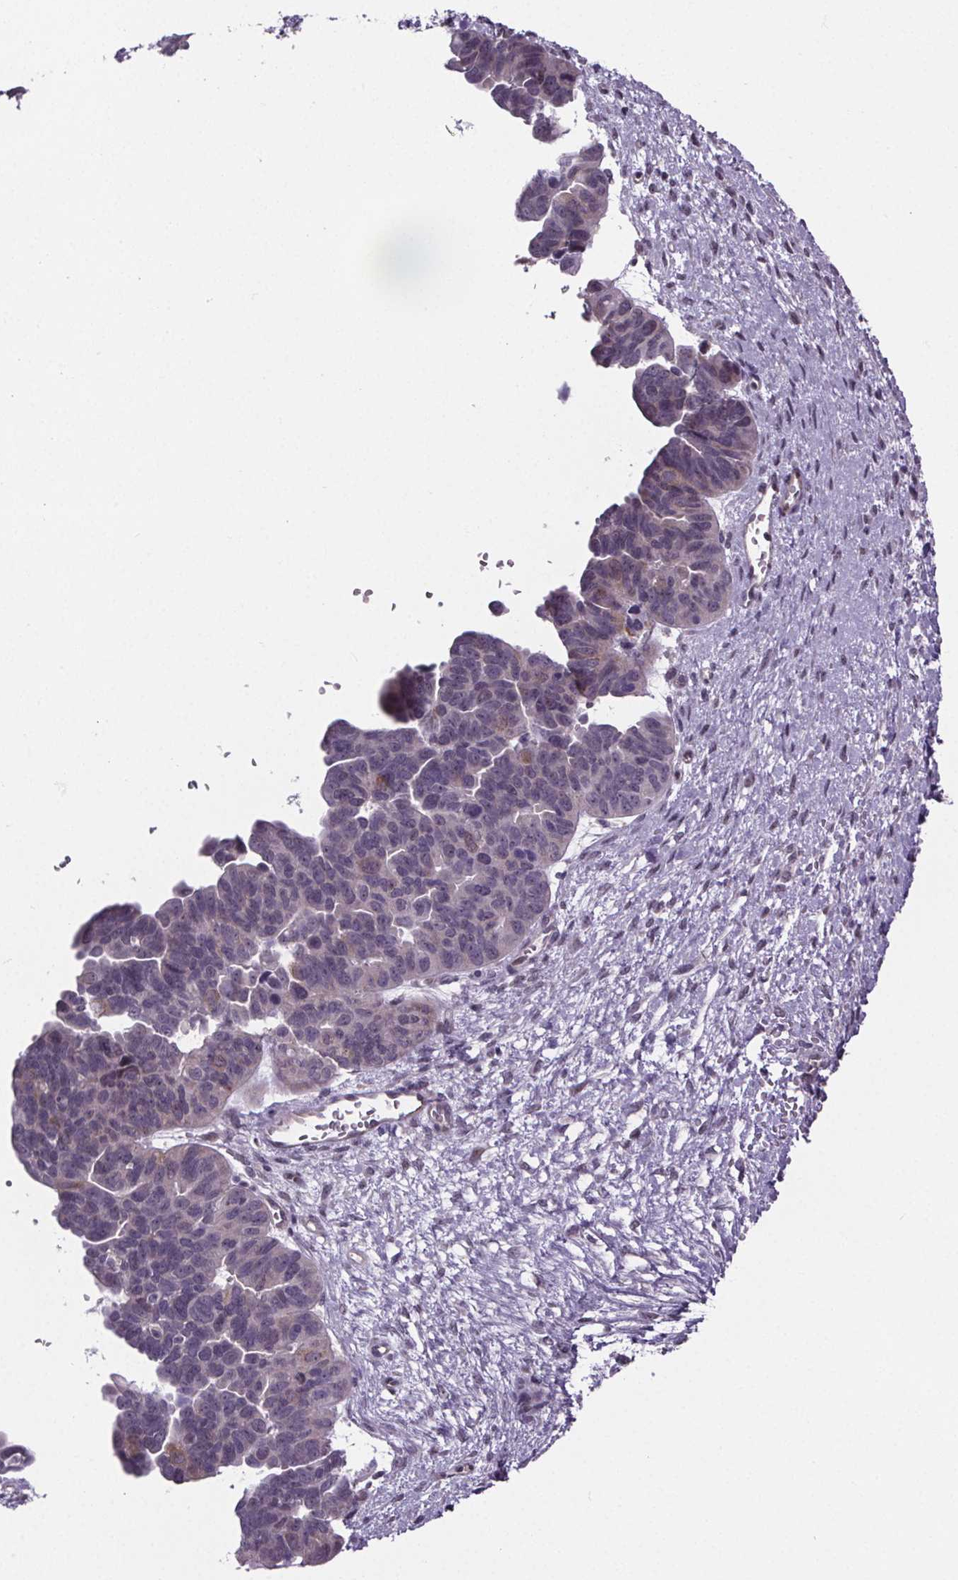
{"staining": {"intensity": "negative", "quantity": "none", "location": "none"}, "tissue": "ovarian cancer", "cell_type": "Tumor cells", "image_type": "cancer", "snomed": [{"axis": "morphology", "description": "Cystadenocarcinoma, serous, NOS"}, {"axis": "topography", "description": "Ovary"}], "caption": "DAB (3,3'-diaminobenzidine) immunohistochemical staining of human ovarian serous cystadenocarcinoma displays no significant positivity in tumor cells.", "gene": "TTC12", "patient": {"sex": "female", "age": 64}}